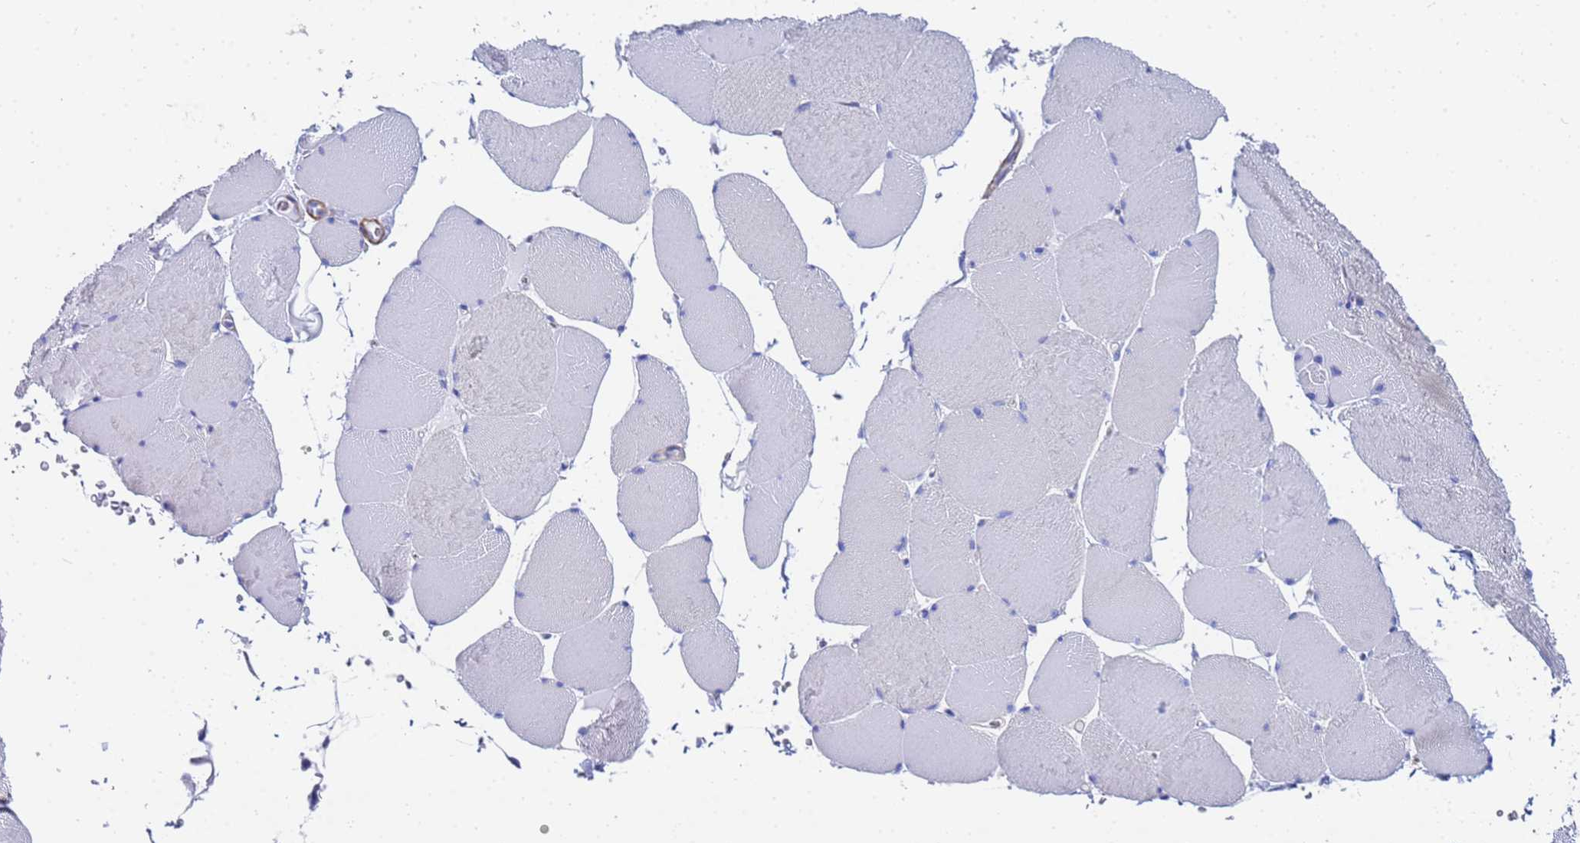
{"staining": {"intensity": "negative", "quantity": "none", "location": "none"}, "tissue": "skeletal muscle", "cell_type": "Myocytes", "image_type": "normal", "snomed": [{"axis": "morphology", "description": "Normal tissue, NOS"}, {"axis": "topography", "description": "Skeletal muscle"}, {"axis": "topography", "description": "Head-Neck"}], "caption": "Immunohistochemistry (IHC) of unremarkable skeletal muscle shows no positivity in myocytes. (Immunohistochemistry, brightfield microscopy, high magnification).", "gene": "RAB39A", "patient": {"sex": "male", "age": 66}}